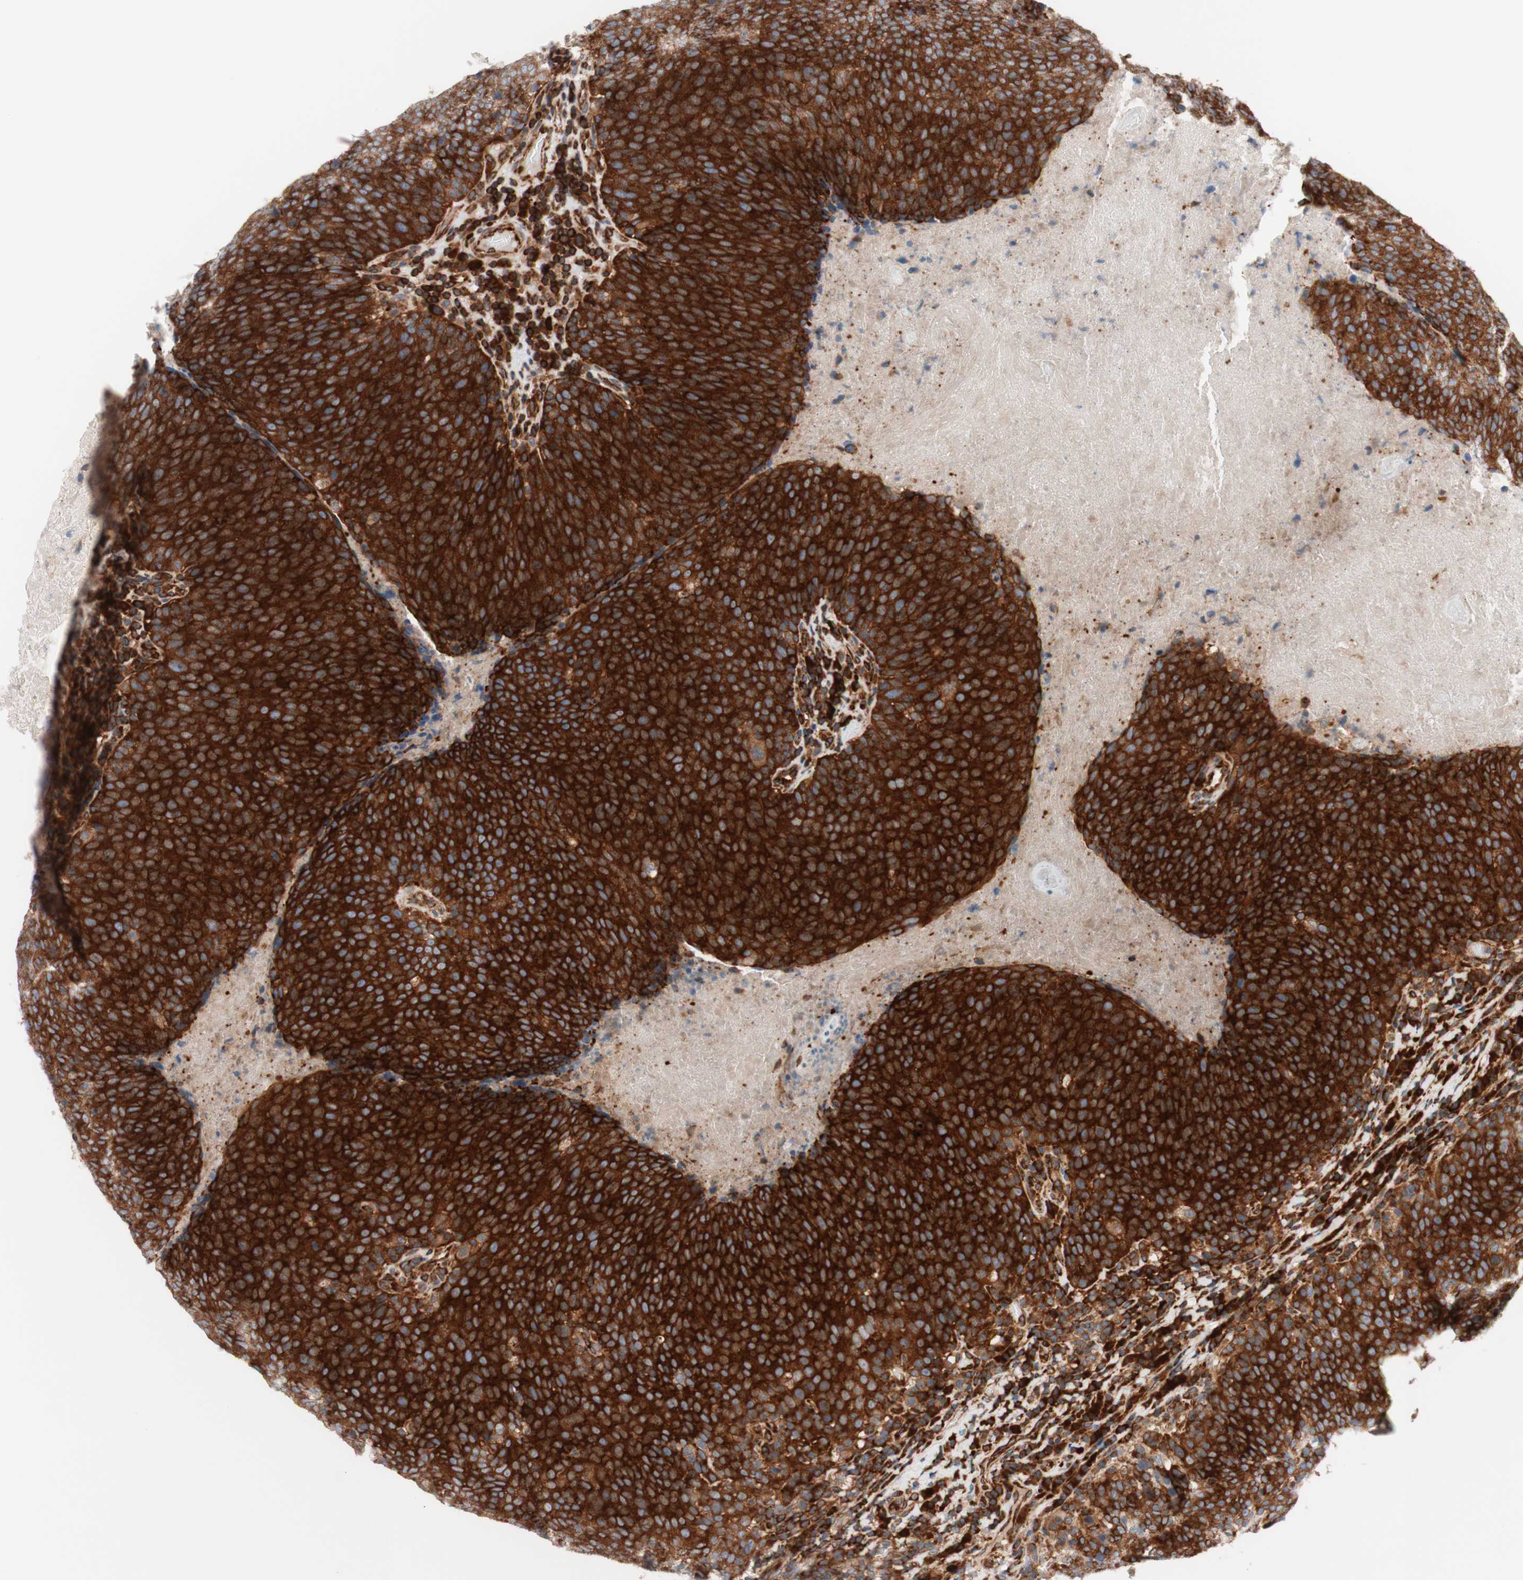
{"staining": {"intensity": "strong", "quantity": ">75%", "location": "cytoplasmic/membranous"}, "tissue": "head and neck cancer", "cell_type": "Tumor cells", "image_type": "cancer", "snomed": [{"axis": "morphology", "description": "Squamous cell carcinoma, NOS"}, {"axis": "morphology", "description": "Squamous cell carcinoma, metastatic, NOS"}, {"axis": "topography", "description": "Lymph node"}, {"axis": "topography", "description": "Head-Neck"}], "caption": "An image of human head and neck squamous cell carcinoma stained for a protein reveals strong cytoplasmic/membranous brown staining in tumor cells.", "gene": "CCN4", "patient": {"sex": "male", "age": 62}}